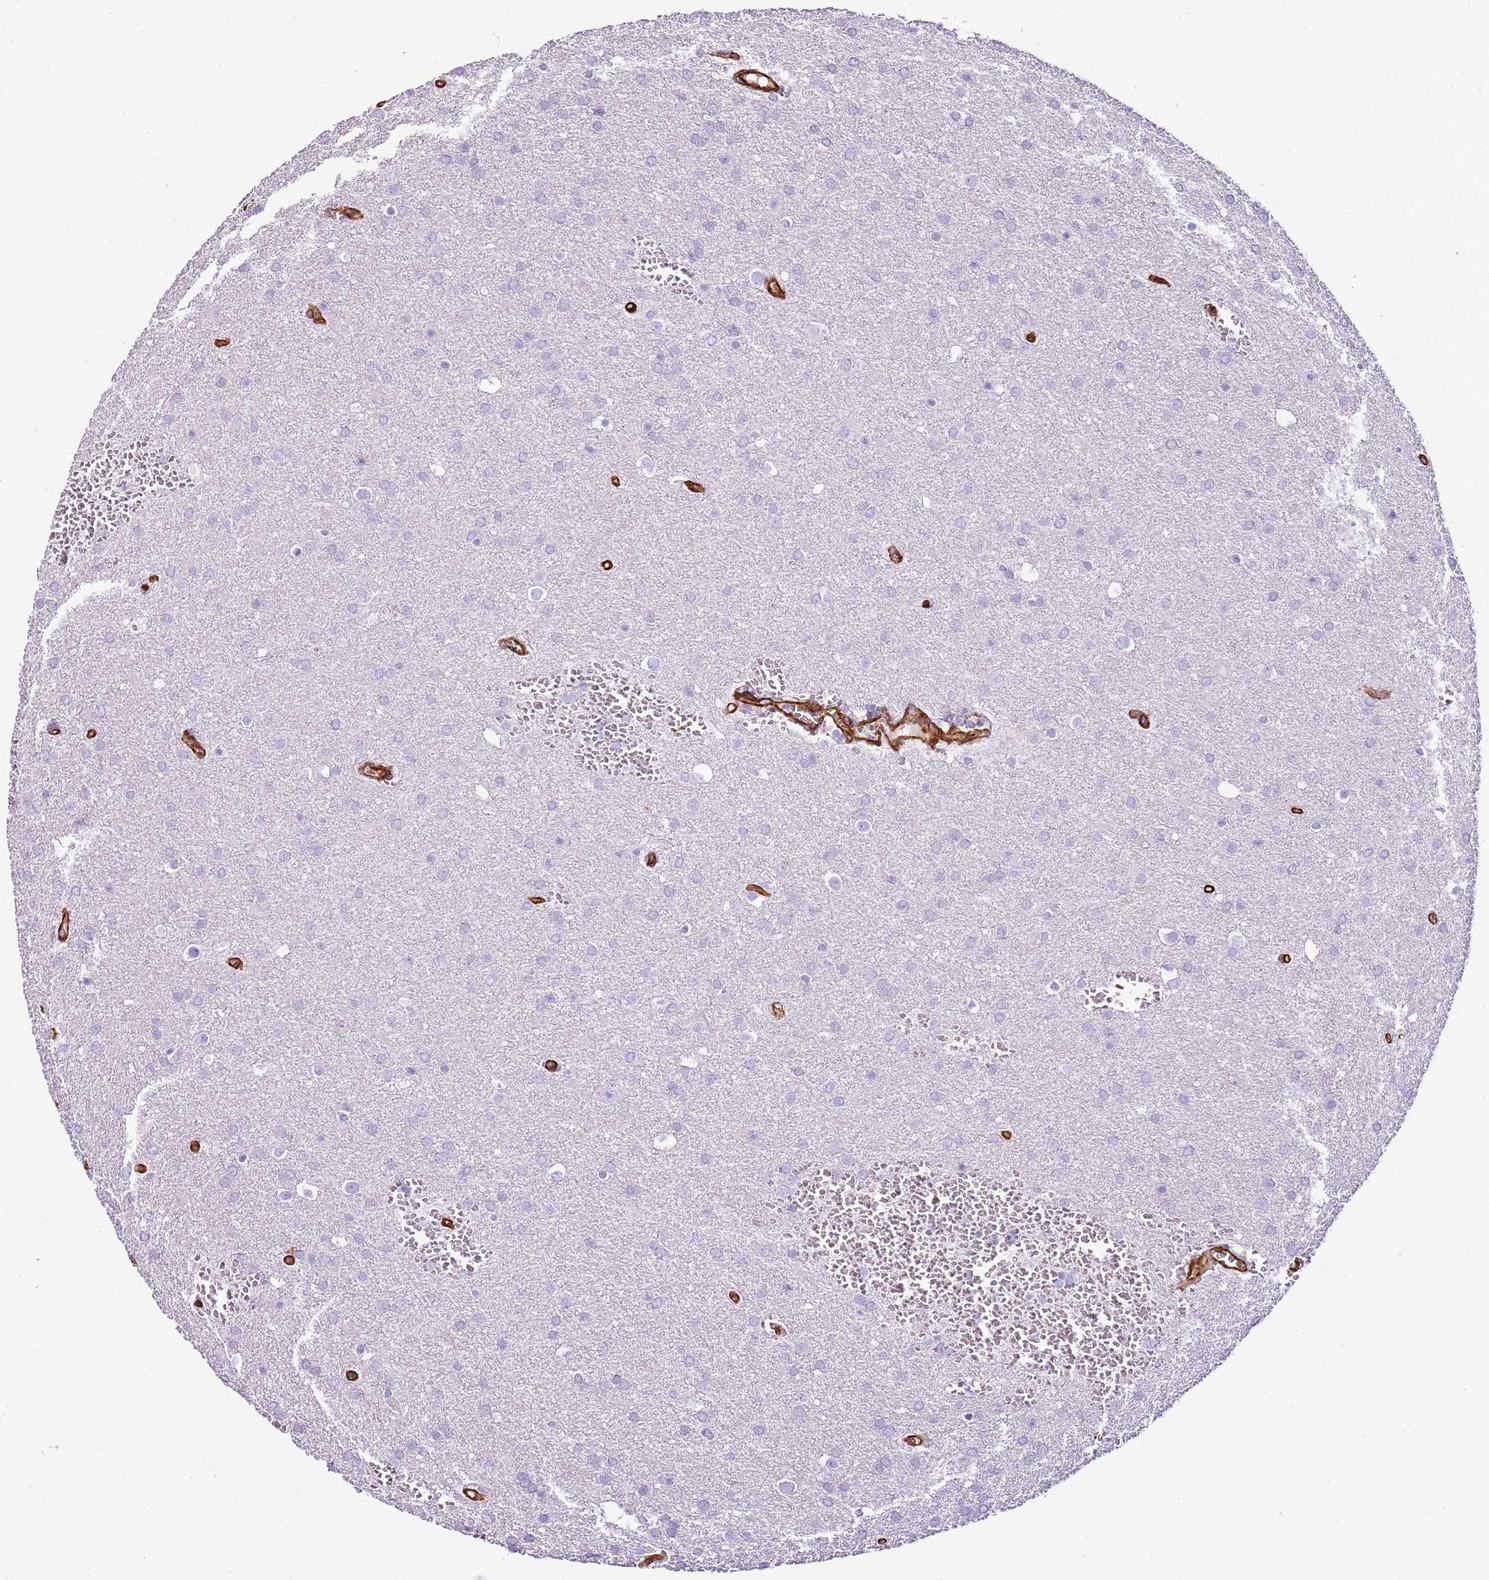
{"staining": {"intensity": "negative", "quantity": "none", "location": "none"}, "tissue": "glioma", "cell_type": "Tumor cells", "image_type": "cancer", "snomed": [{"axis": "morphology", "description": "Glioma, malignant, Low grade"}, {"axis": "topography", "description": "Brain"}], "caption": "This is an immunohistochemistry micrograph of human low-grade glioma (malignant). There is no positivity in tumor cells.", "gene": "CTDSPL", "patient": {"sex": "female", "age": 32}}